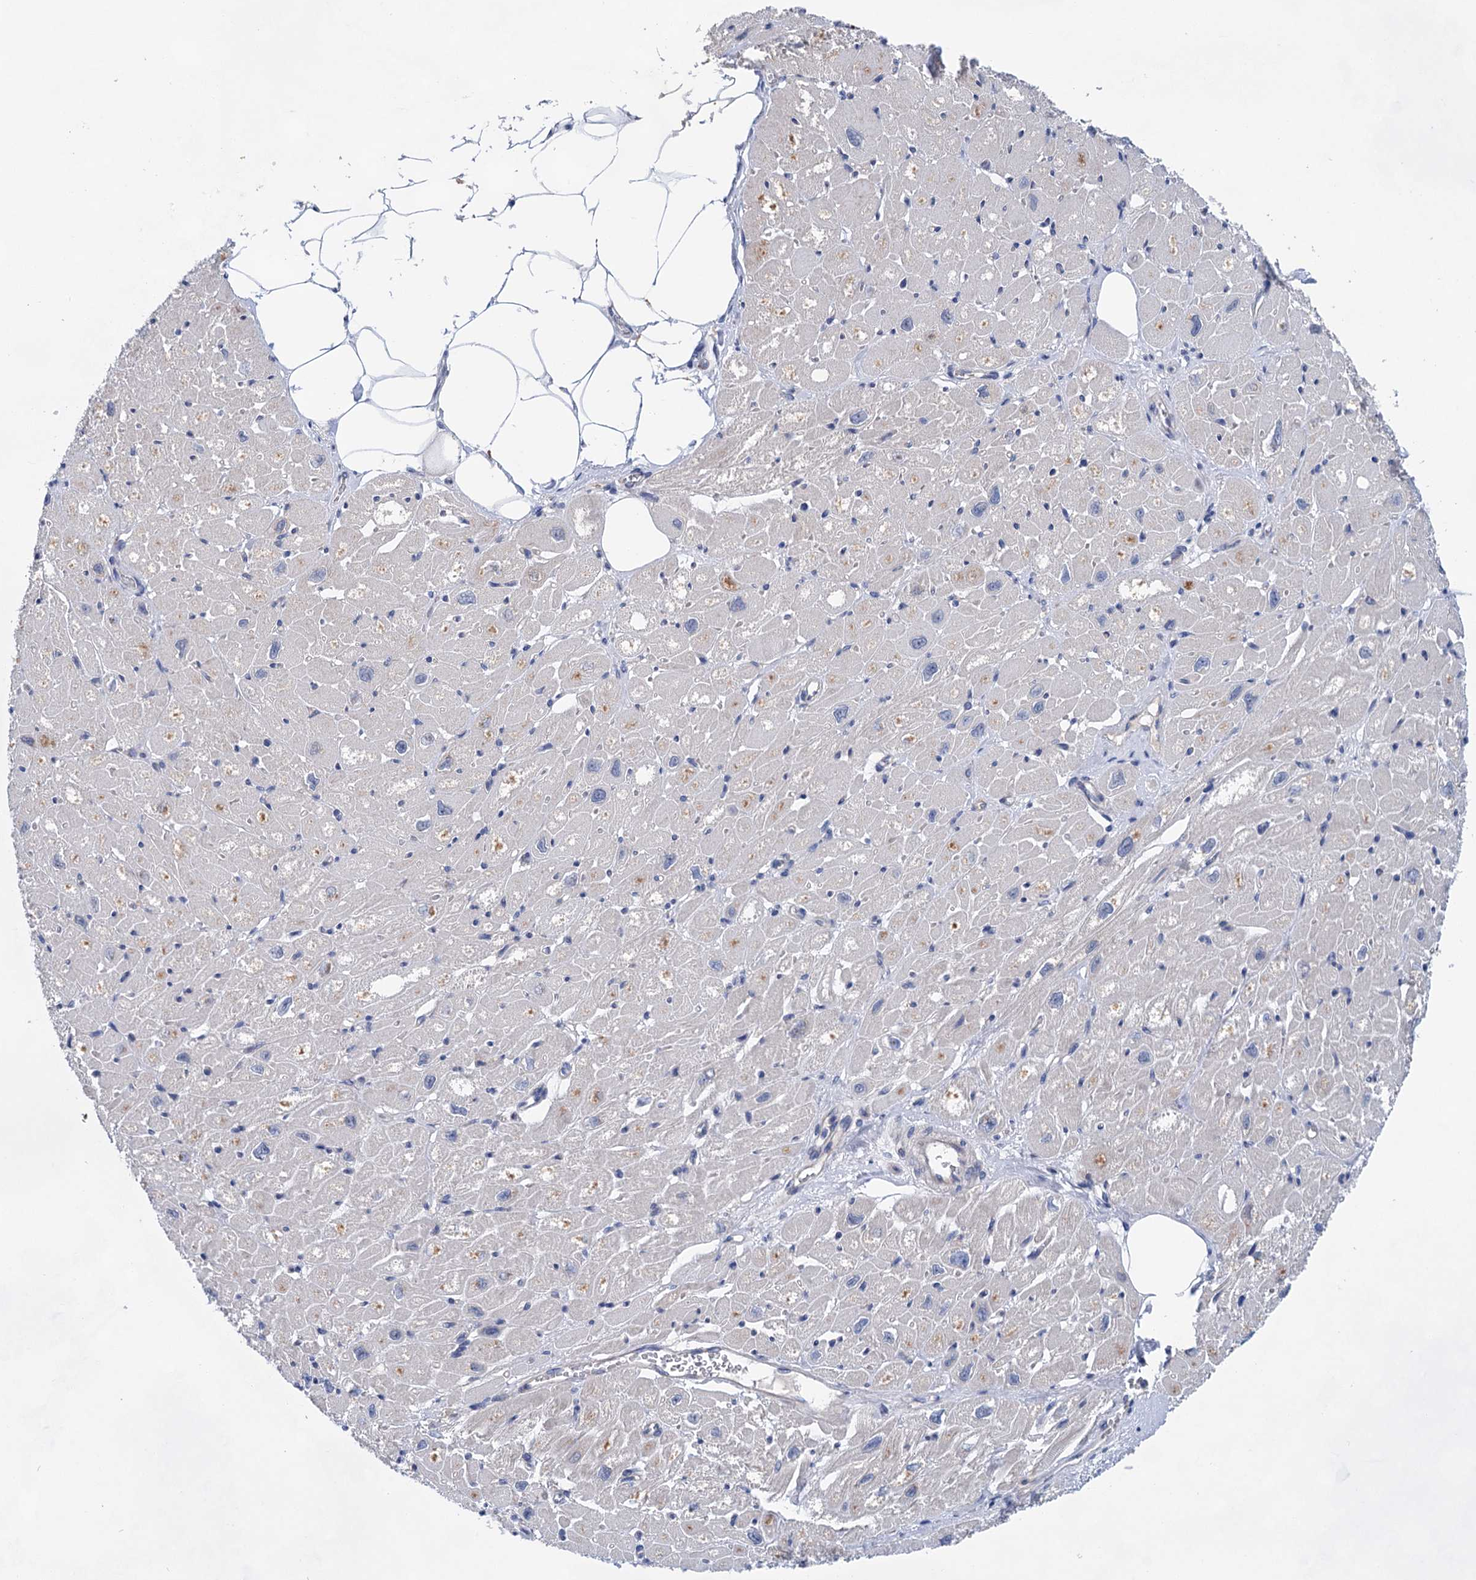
{"staining": {"intensity": "negative", "quantity": "none", "location": "none"}, "tissue": "heart muscle", "cell_type": "Cardiomyocytes", "image_type": "normal", "snomed": [{"axis": "morphology", "description": "Normal tissue, NOS"}, {"axis": "topography", "description": "Heart"}], "caption": "Cardiomyocytes are negative for brown protein staining in unremarkable heart muscle. Brightfield microscopy of immunohistochemistry stained with DAB (3,3'-diaminobenzidine) (brown) and hematoxylin (blue), captured at high magnification.", "gene": "MORN3", "patient": {"sex": "male", "age": 50}}